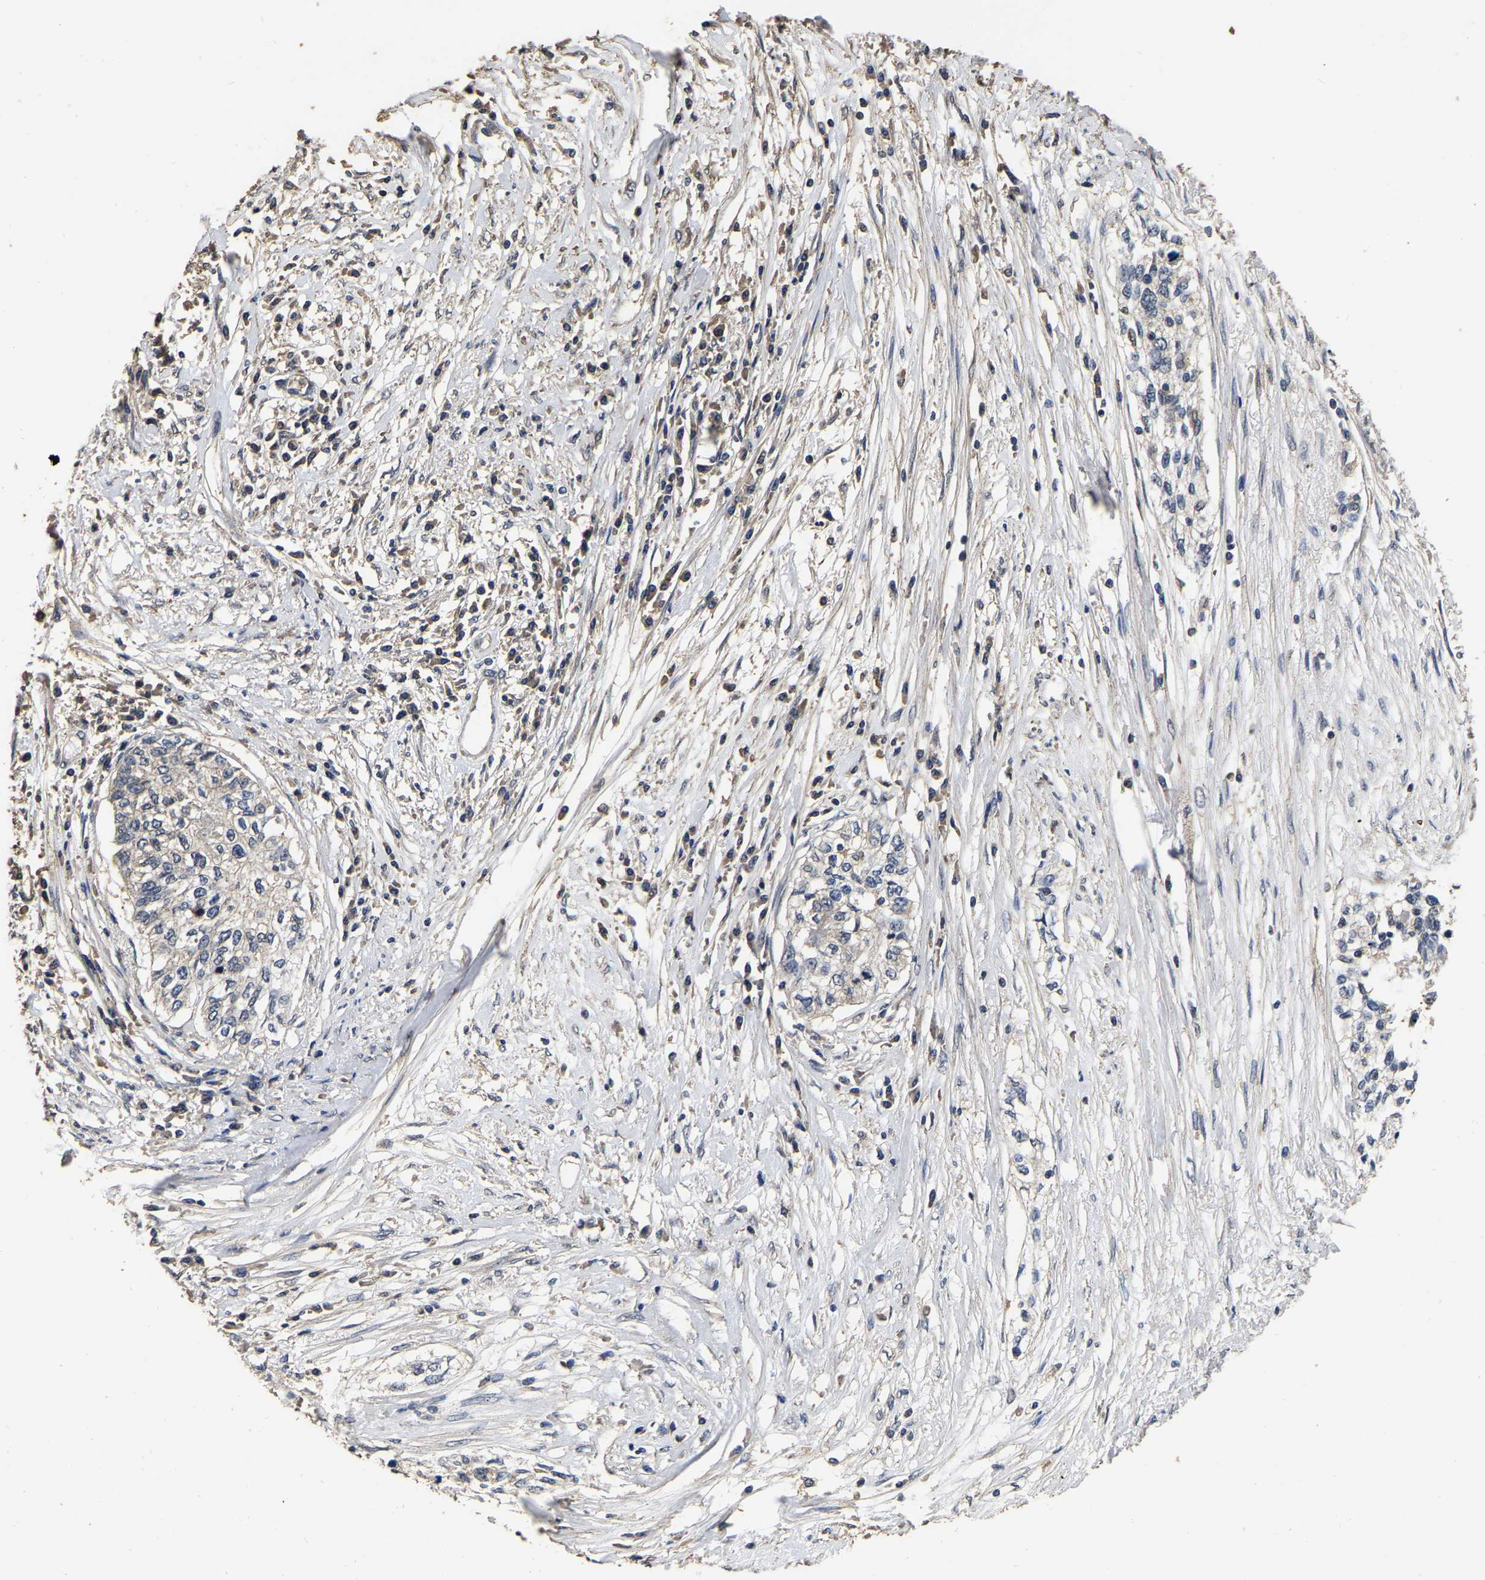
{"staining": {"intensity": "weak", "quantity": "25%-75%", "location": "cytoplasmic/membranous"}, "tissue": "cervical cancer", "cell_type": "Tumor cells", "image_type": "cancer", "snomed": [{"axis": "morphology", "description": "Squamous cell carcinoma, NOS"}, {"axis": "topography", "description": "Cervix"}], "caption": "Approximately 25%-75% of tumor cells in human cervical cancer (squamous cell carcinoma) demonstrate weak cytoplasmic/membranous protein staining as visualized by brown immunohistochemical staining.", "gene": "STK32C", "patient": {"sex": "female", "age": 57}}